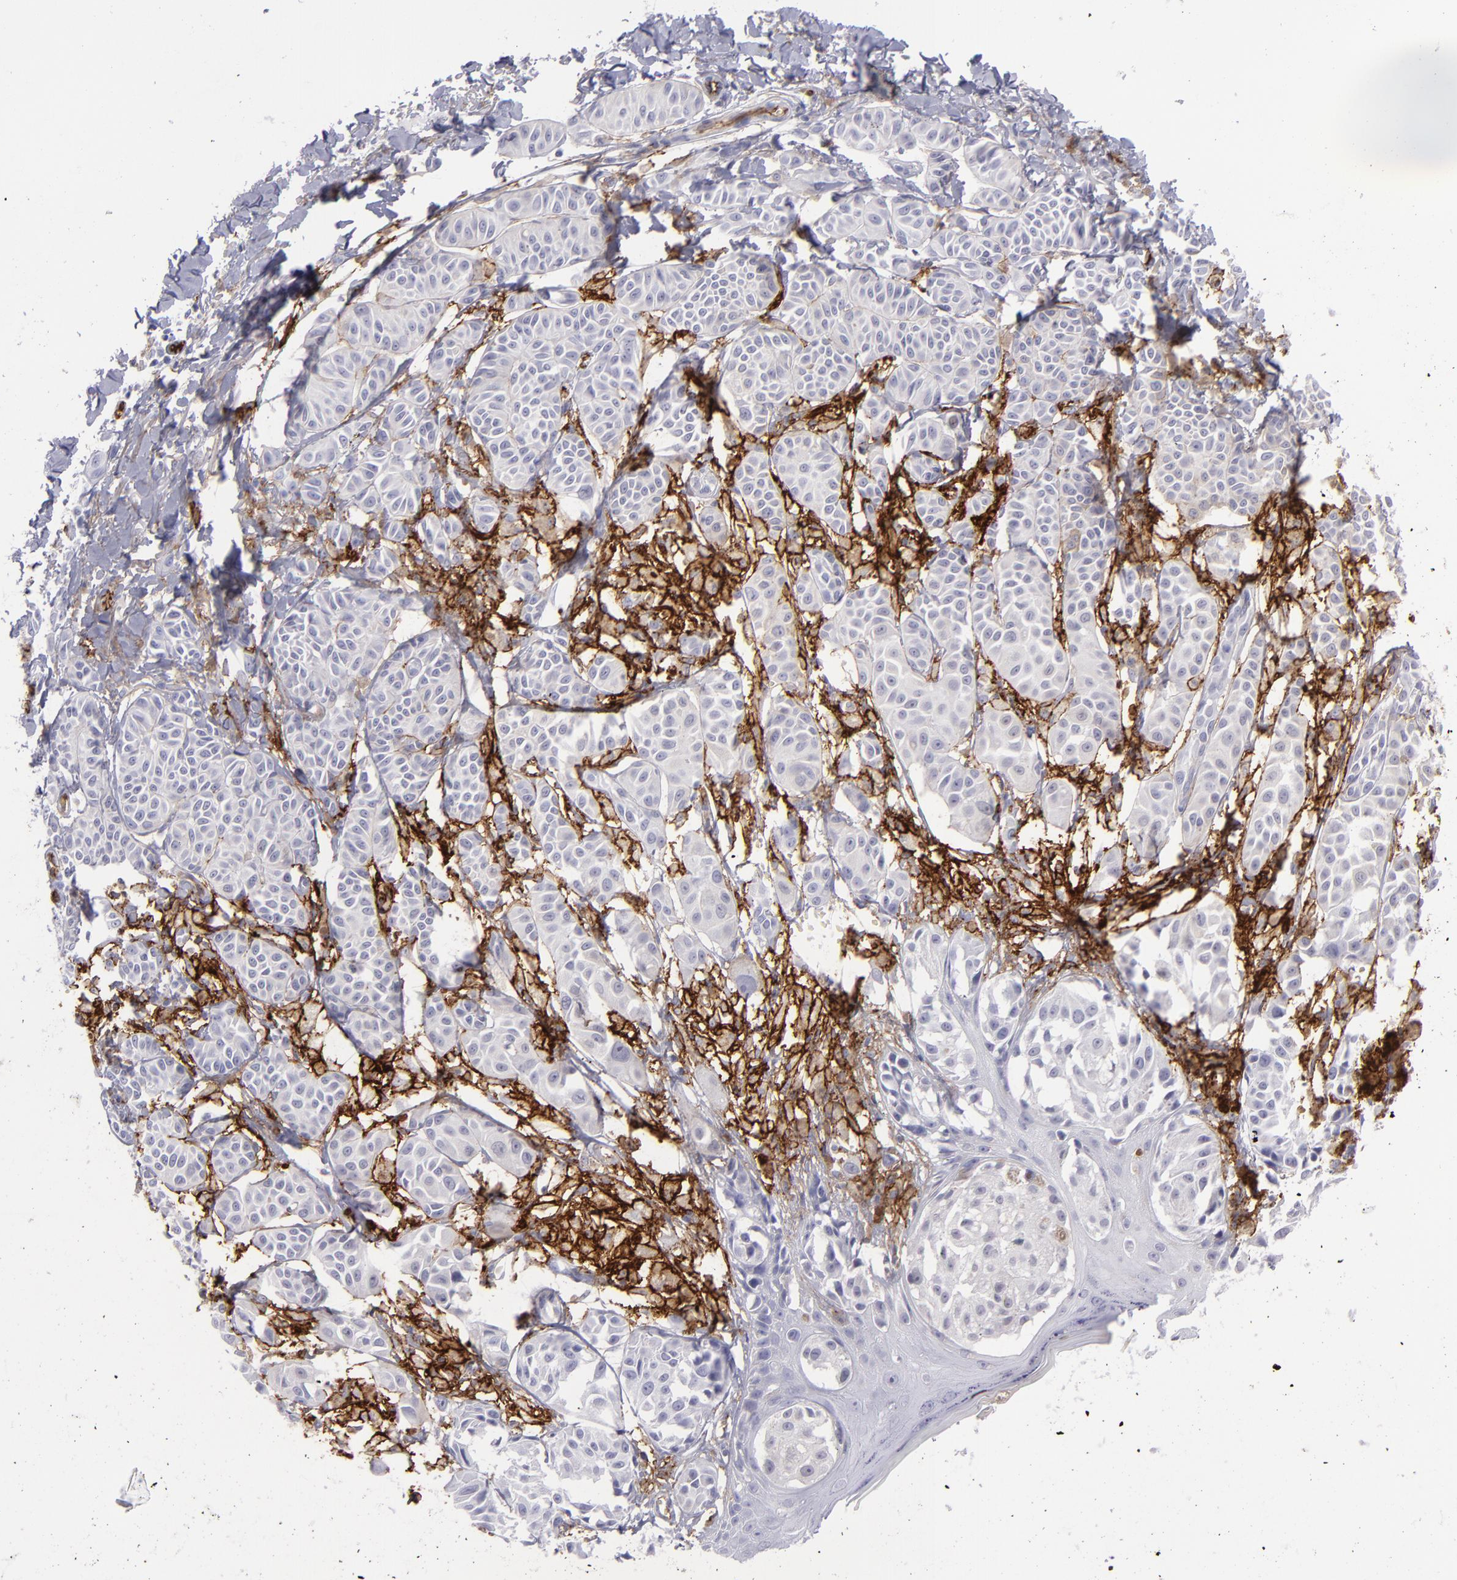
{"staining": {"intensity": "negative", "quantity": "none", "location": "none"}, "tissue": "melanoma", "cell_type": "Tumor cells", "image_type": "cancer", "snomed": [{"axis": "morphology", "description": "Malignant melanoma, NOS"}, {"axis": "topography", "description": "Skin"}], "caption": "Tumor cells show no significant protein expression in malignant melanoma.", "gene": "ACE", "patient": {"sex": "male", "age": 76}}